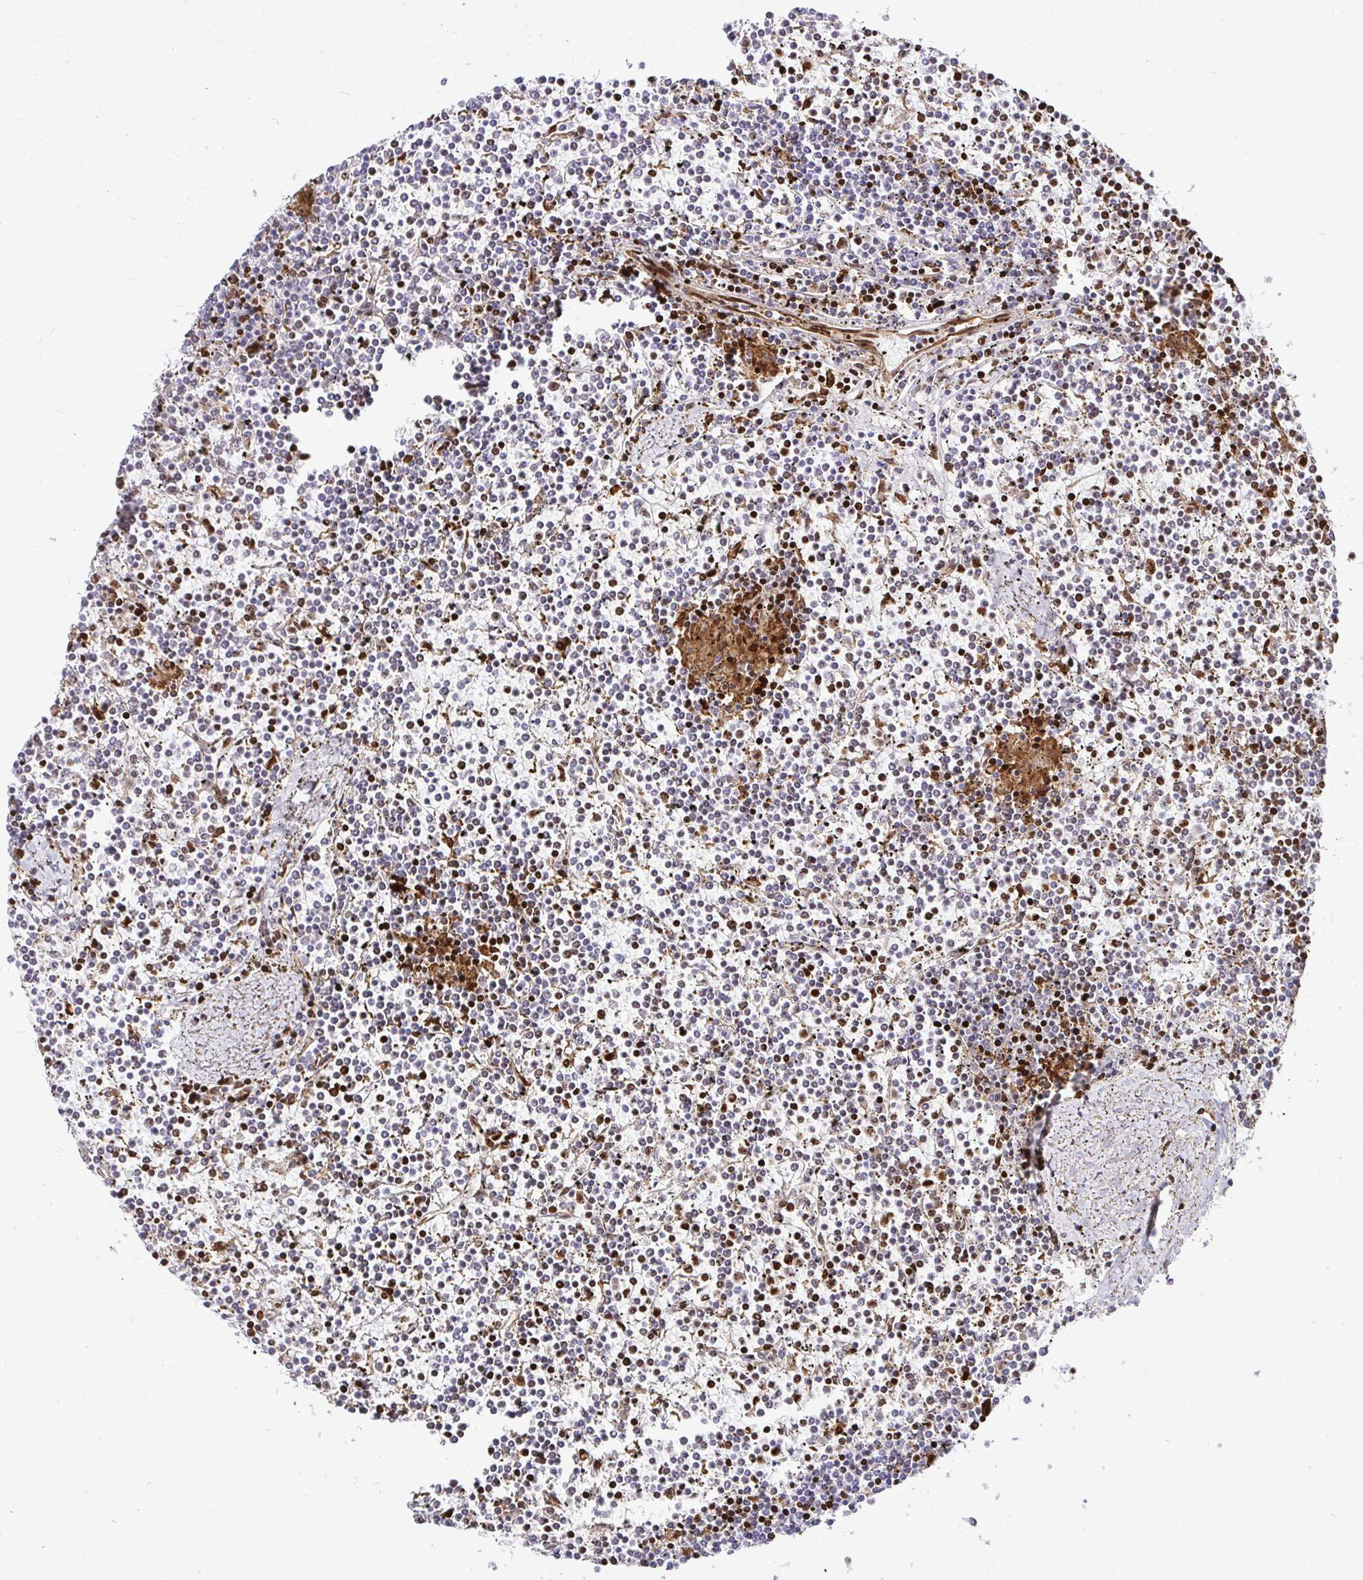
{"staining": {"intensity": "strong", "quantity": "<25%", "location": "nuclear"}, "tissue": "lymphoma", "cell_type": "Tumor cells", "image_type": "cancer", "snomed": [{"axis": "morphology", "description": "Malignant lymphoma, non-Hodgkin's type, Low grade"}, {"axis": "topography", "description": "Spleen"}], "caption": "IHC photomicrograph of human lymphoma stained for a protein (brown), which reveals medium levels of strong nuclear positivity in about <25% of tumor cells.", "gene": "GSN", "patient": {"sex": "female", "age": 19}}